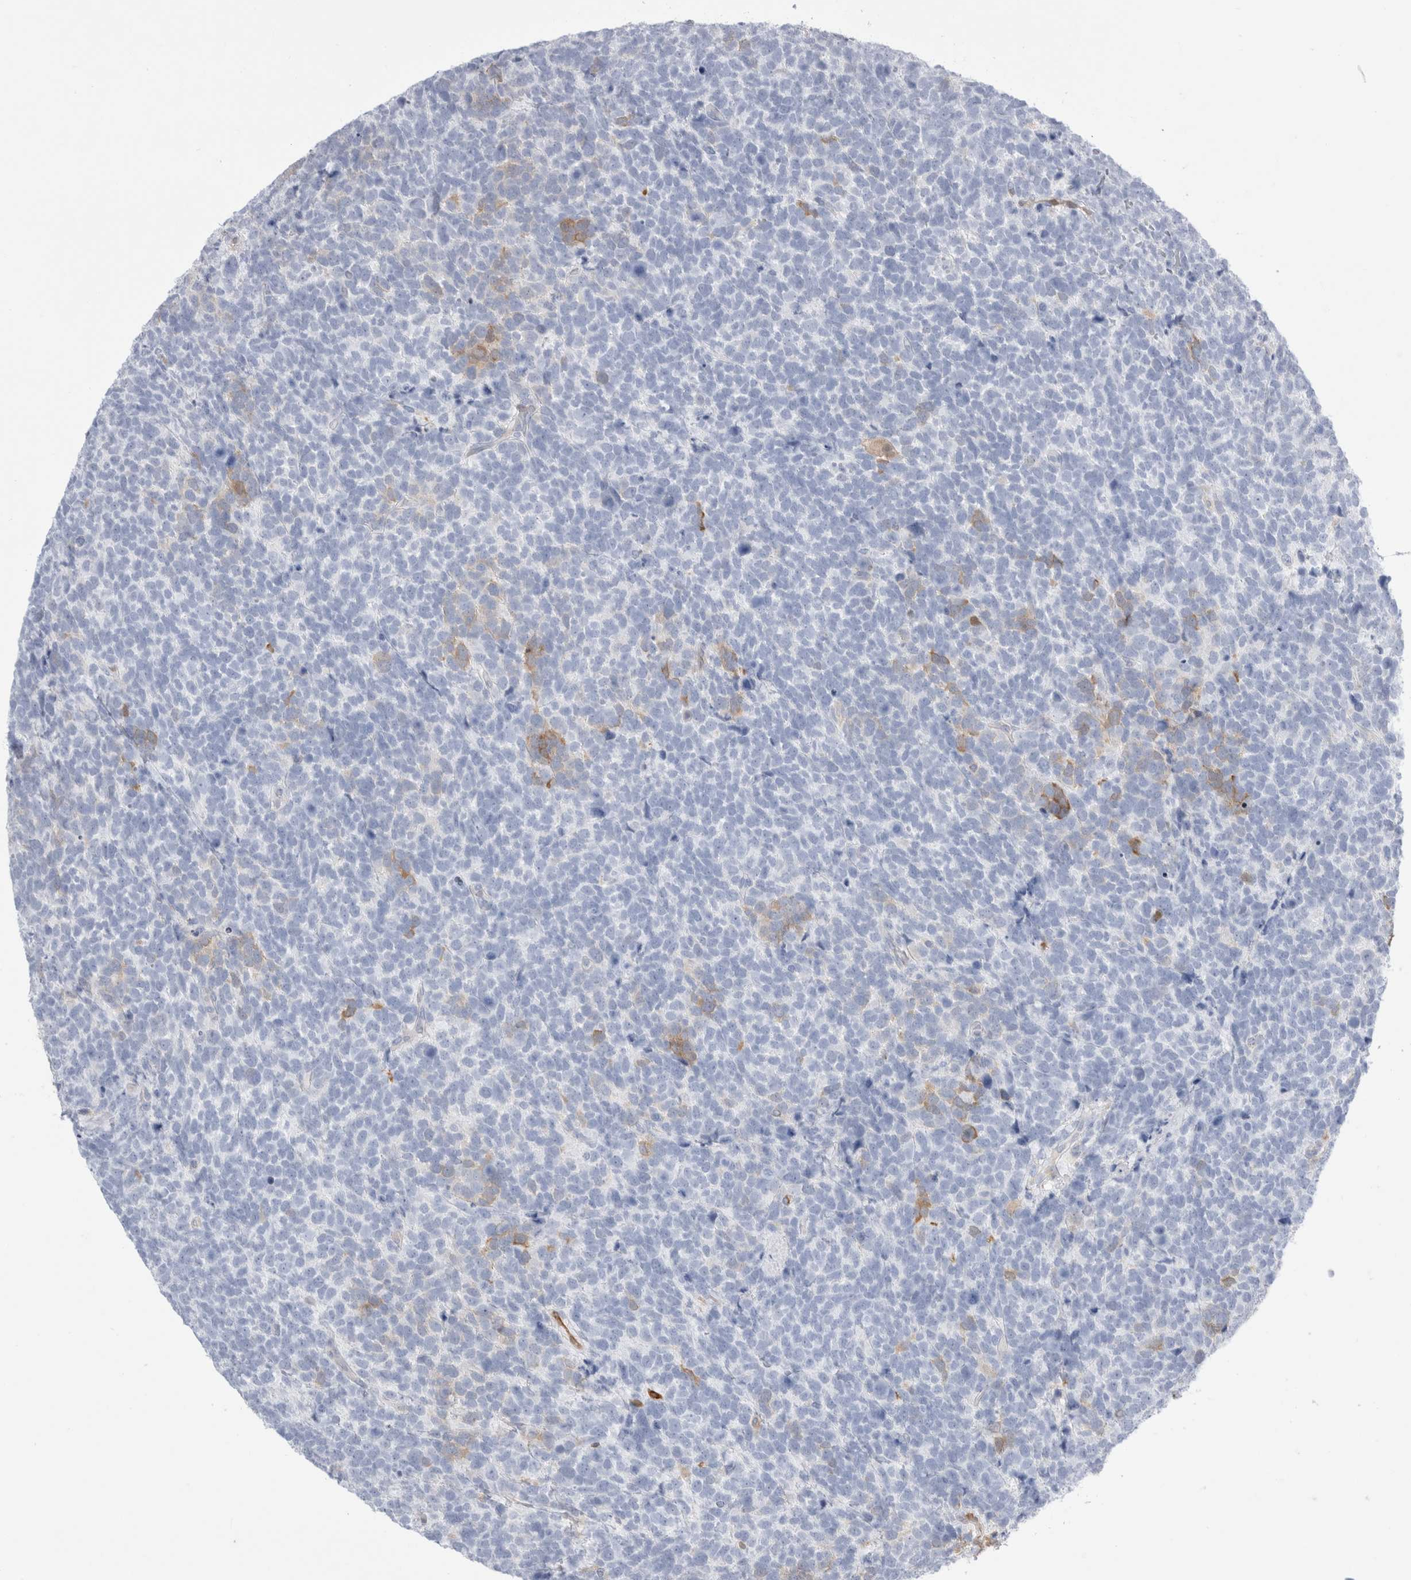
{"staining": {"intensity": "weak", "quantity": "<25%", "location": "cytoplasmic/membranous"}, "tissue": "urothelial cancer", "cell_type": "Tumor cells", "image_type": "cancer", "snomed": [{"axis": "morphology", "description": "Urothelial carcinoma, High grade"}, {"axis": "topography", "description": "Urinary bladder"}], "caption": "This photomicrograph is of high-grade urothelial carcinoma stained with immunohistochemistry to label a protein in brown with the nuclei are counter-stained blue. There is no positivity in tumor cells.", "gene": "NAPEPLD", "patient": {"sex": "female", "age": 82}}